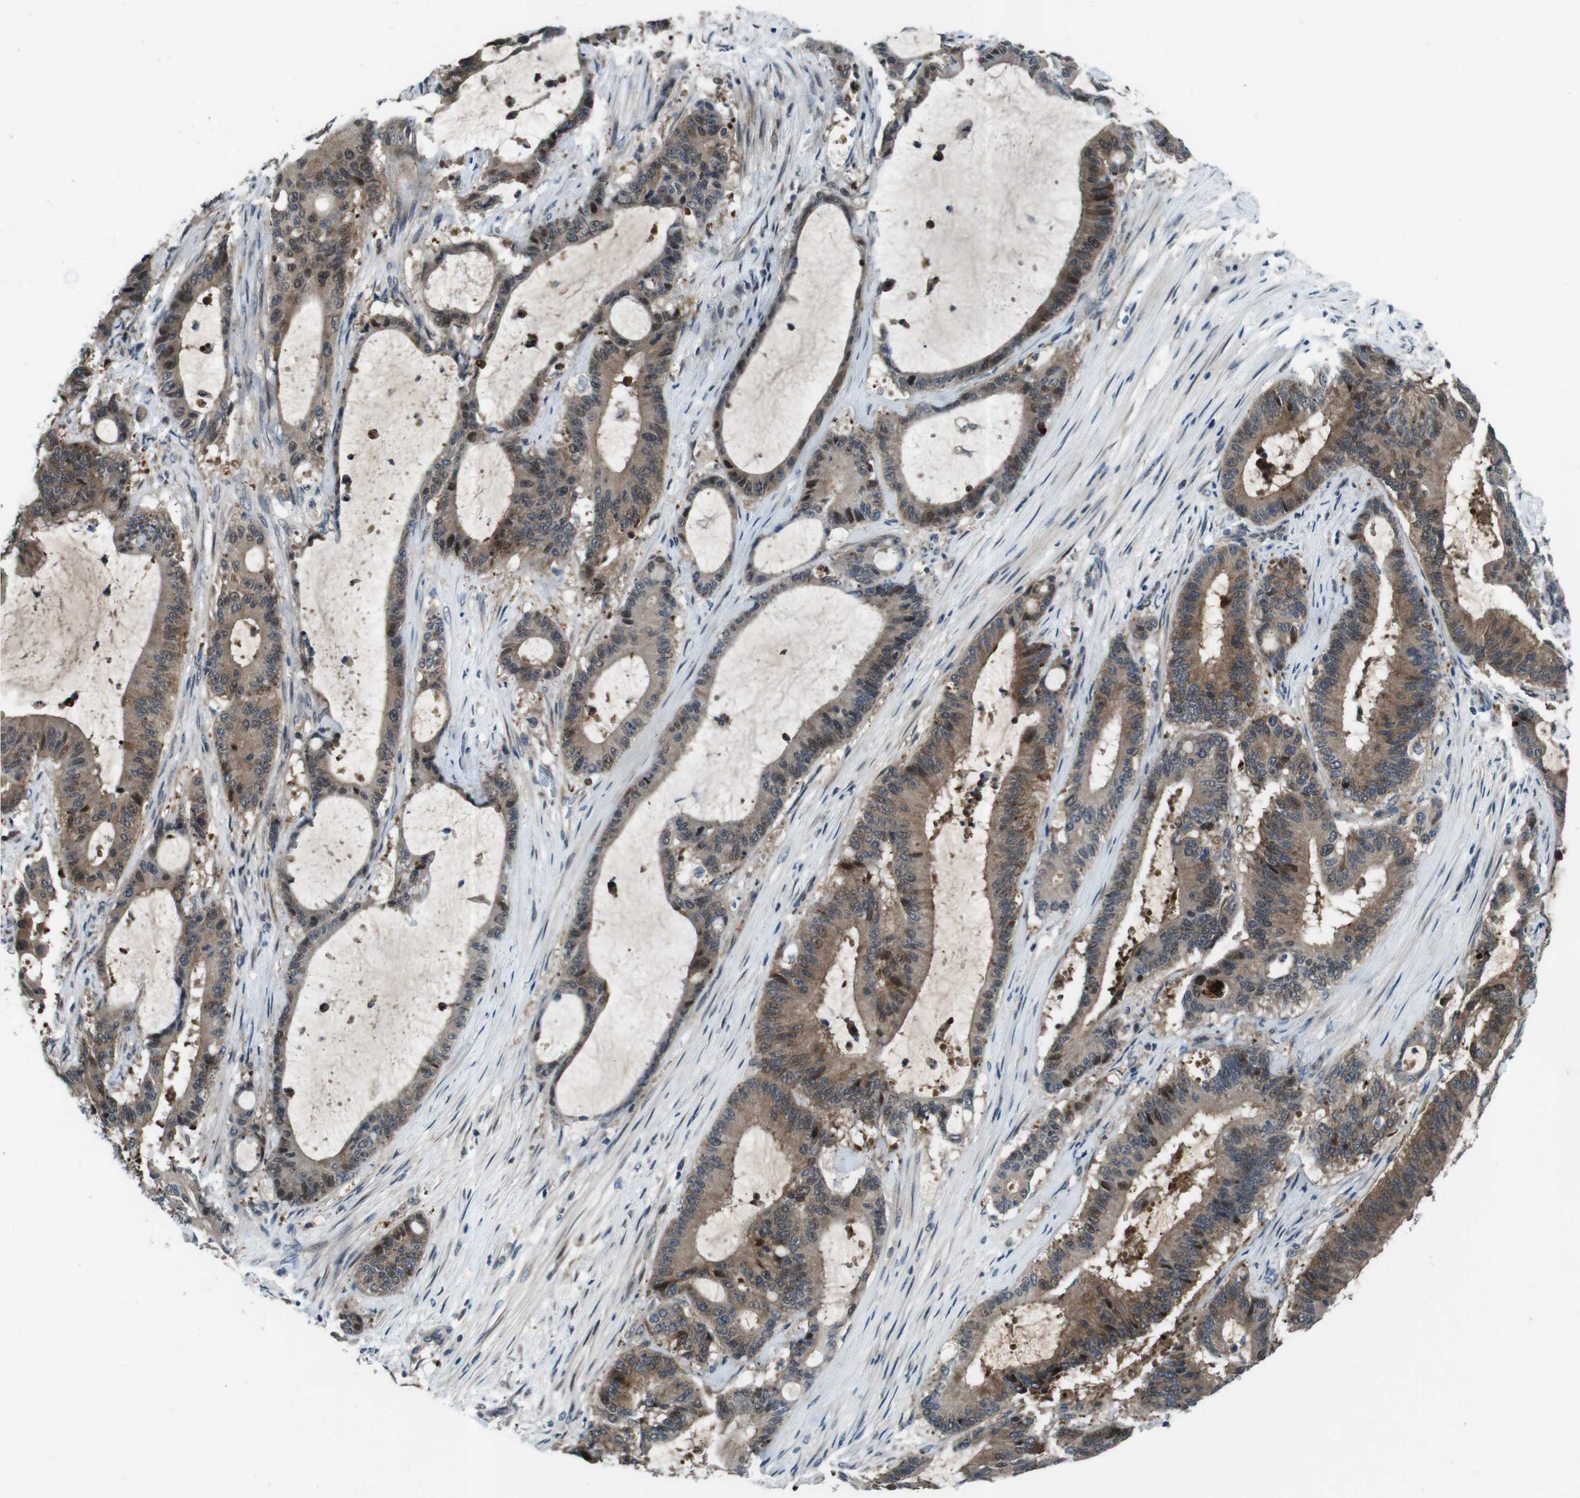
{"staining": {"intensity": "moderate", "quantity": ">75%", "location": "cytoplasmic/membranous,nuclear"}, "tissue": "liver cancer", "cell_type": "Tumor cells", "image_type": "cancer", "snomed": [{"axis": "morphology", "description": "Cholangiocarcinoma"}, {"axis": "topography", "description": "Liver"}], "caption": "Immunohistochemistry (IHC) of human liver cancer (cholangiocarcinoma) demonstrates medium levels of moderate cytoplasmic/membranous and nuclear expression in about >75% of tumor cells.", "gene": "LRP5", "patient": {"sex": "female", "age": 73}}